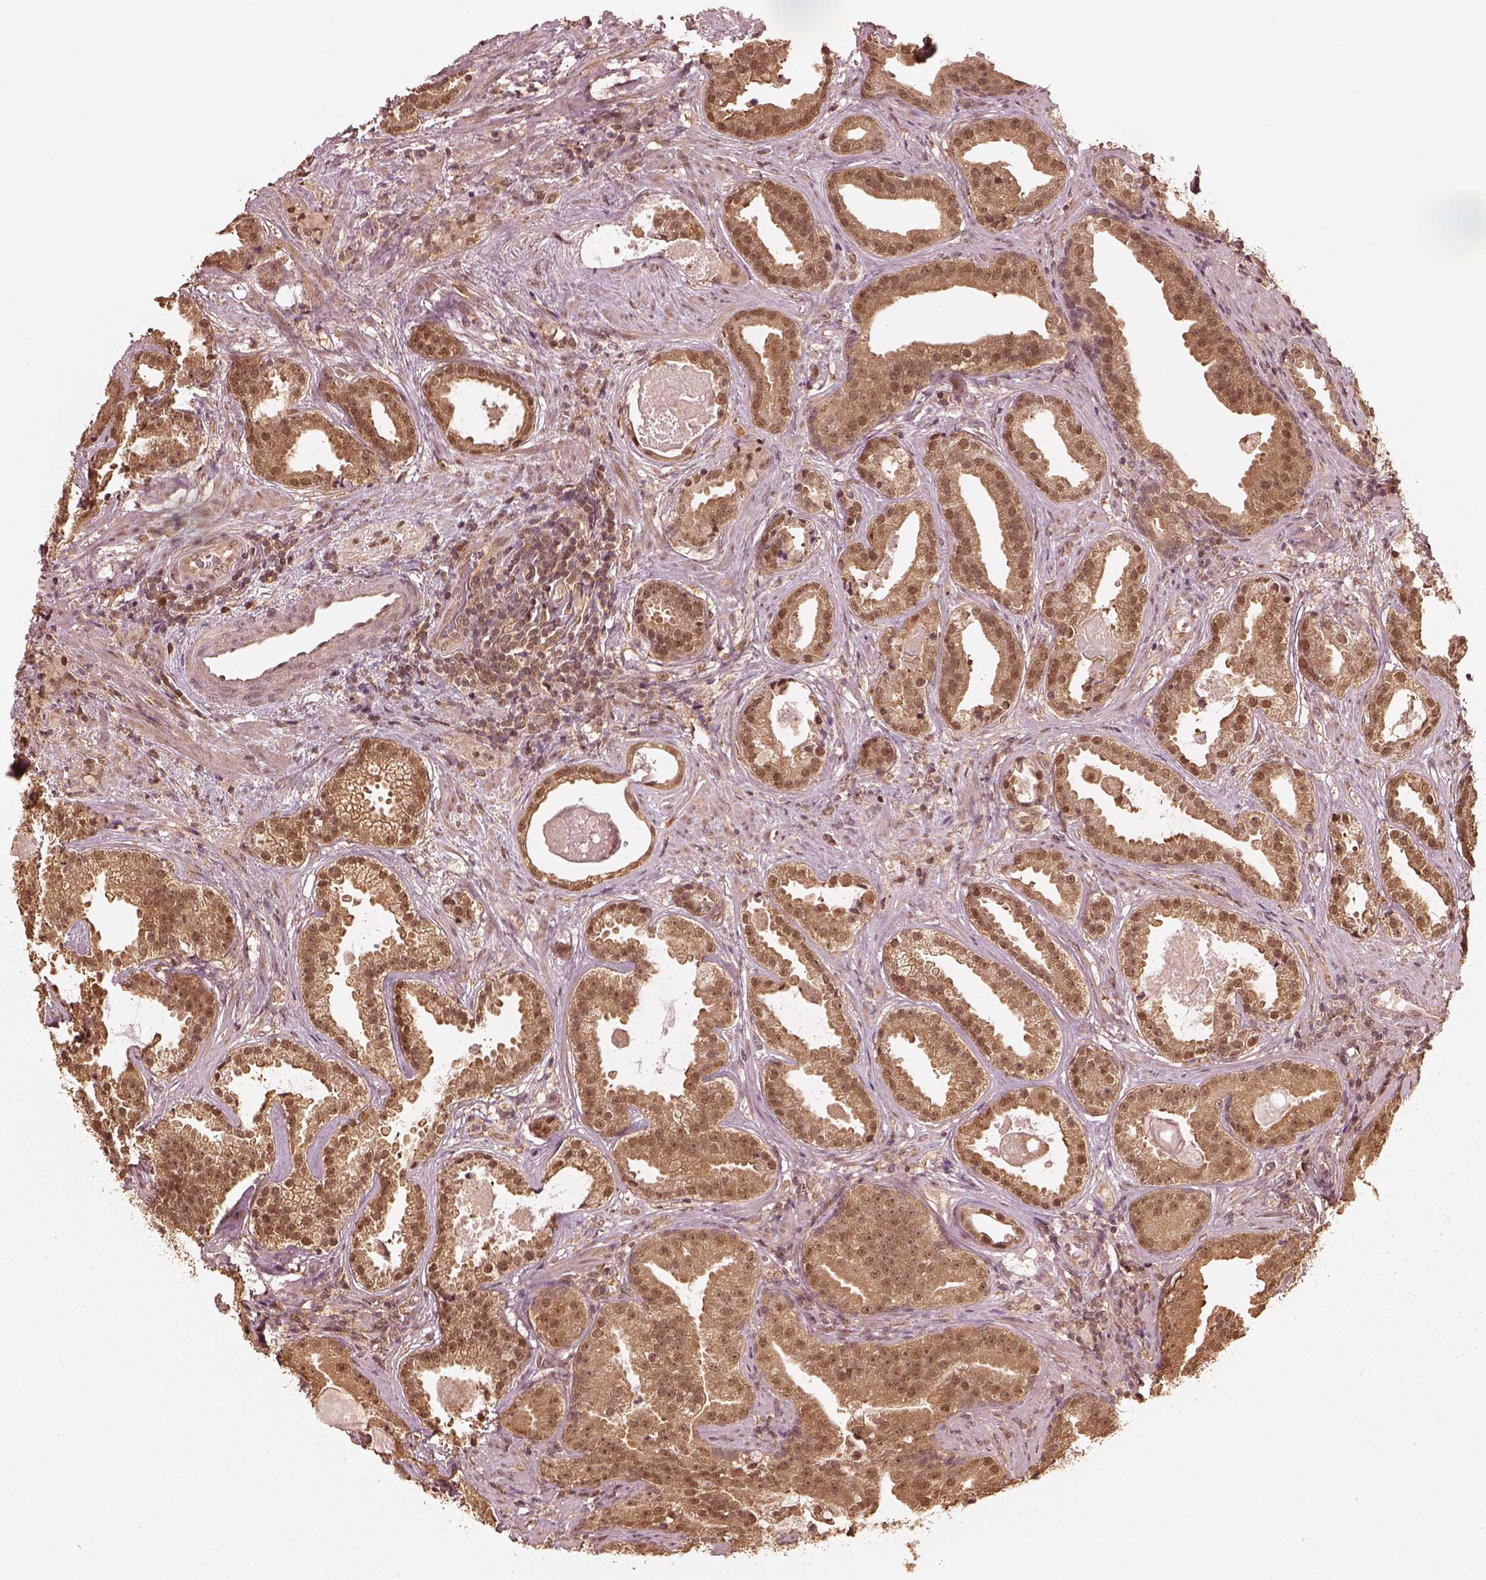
{"staining": {"intensity": "weak", "quantity": ">75%", "location": "cytoplasmic/membranous,nuclear"}, "tissue": "prostate cancer", "cell_type": "Tumor cells", "image_type": "cancer", "snomed": [{"axis": "morphology", "description": "Adenocarcinoma, NOS"}, {"axis": "morphology", "description": "Adenocarcinoma, High grade"}, {"axis": "topography", "description": "Prostate"}], "caption": "A histopathology image of prostate cancer stained for a protein demonstrates weak cytoplasmic/membranous and nuclear brown staining in tumor cells.", "gene": "PSMC5", "patient": {"sex": "male", "age": 64}}